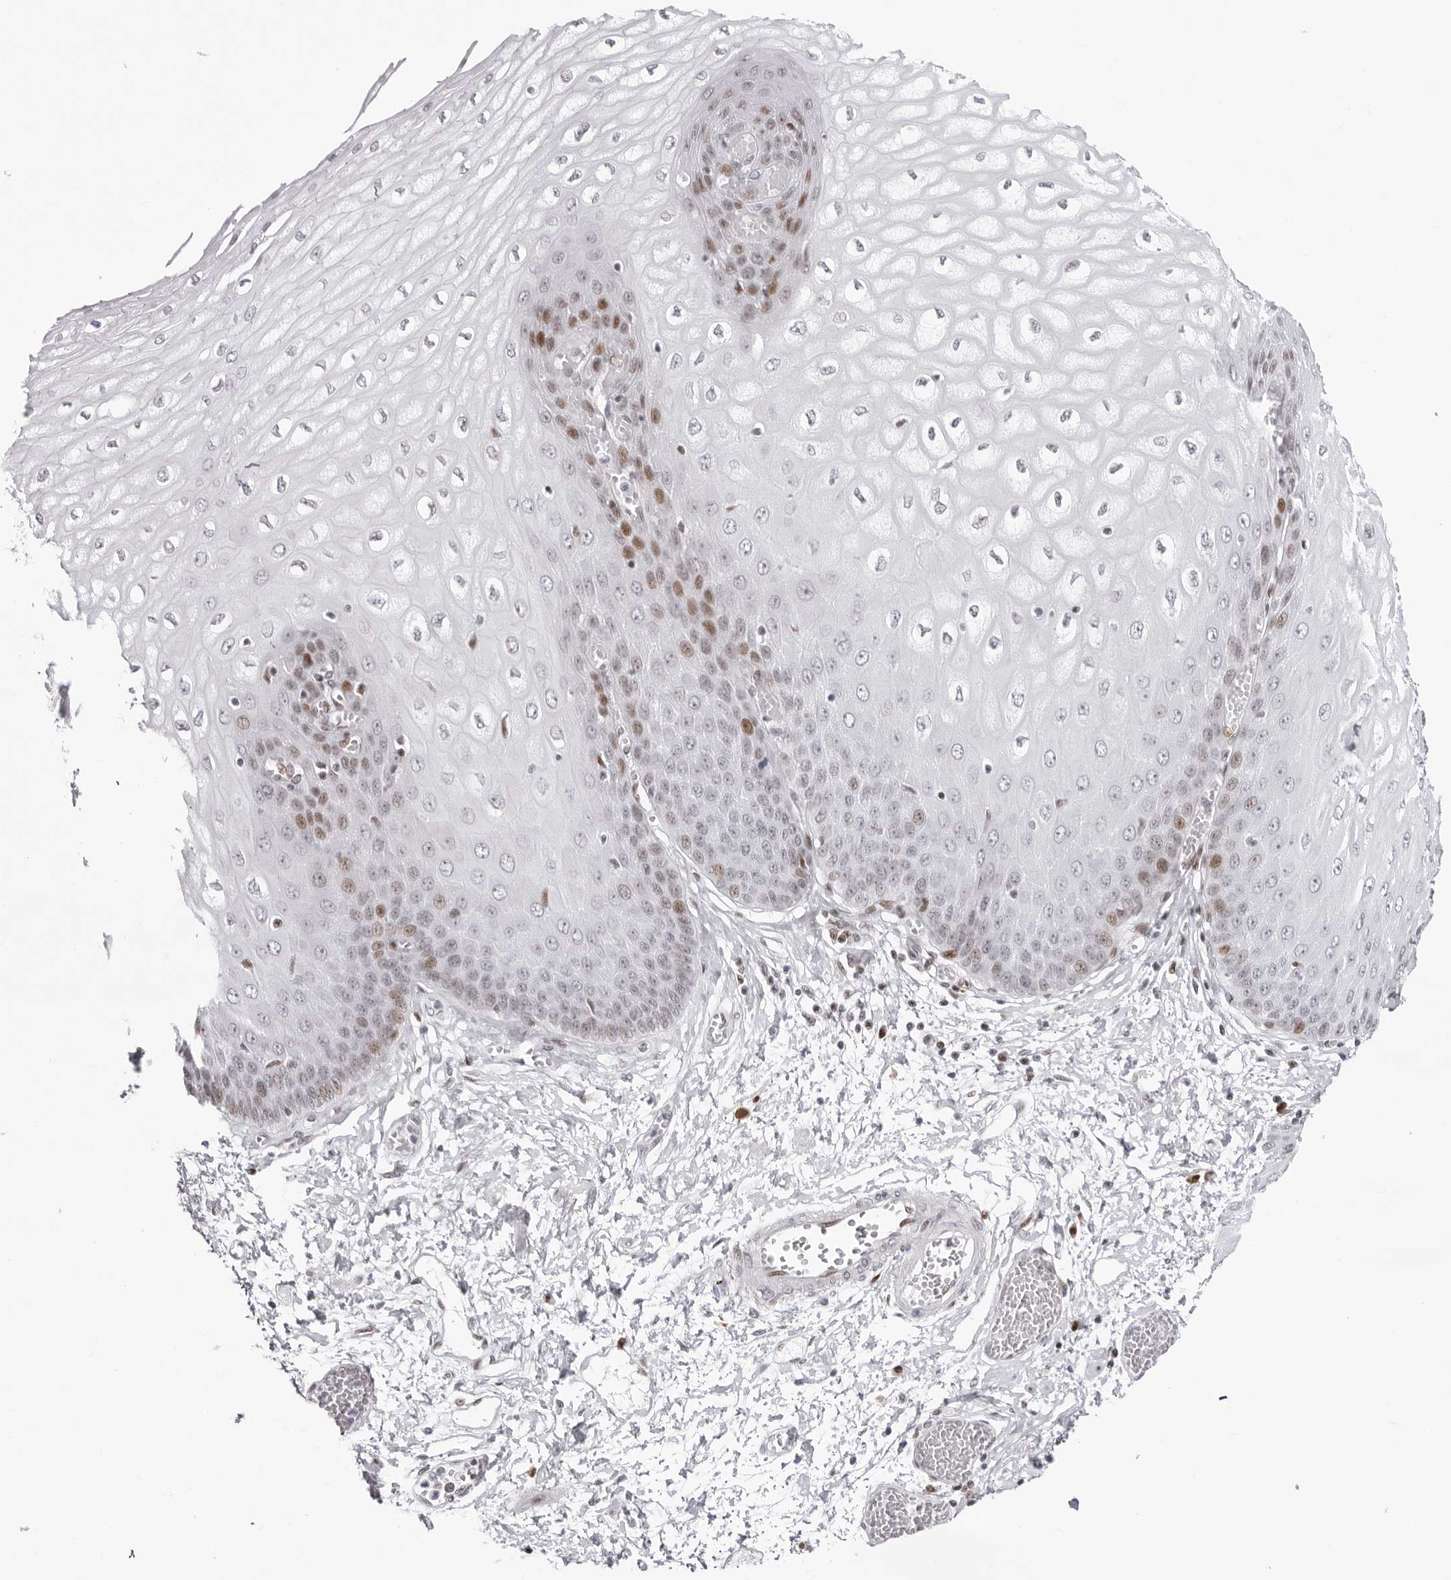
{"staining": {"intensity": "moderate", "quantity": "<25%", "location": "nuclear"}, "tissue": "esophagus", "cell_type": "Squamous epithelial cells", "image_type": "normal", "snomed": [{"axis": "morphology", "description": "Normal tissue, NOS"}, {"axis": "topography", "description": "Esophagus"}], "caption": "Esophagus stained for a protein (brown) shows moderate nuclear positive positivity in about <25% of squamous epithelial cells.", "gene": "NTPCR", "patient": {"sex": "male", "age": 60}}